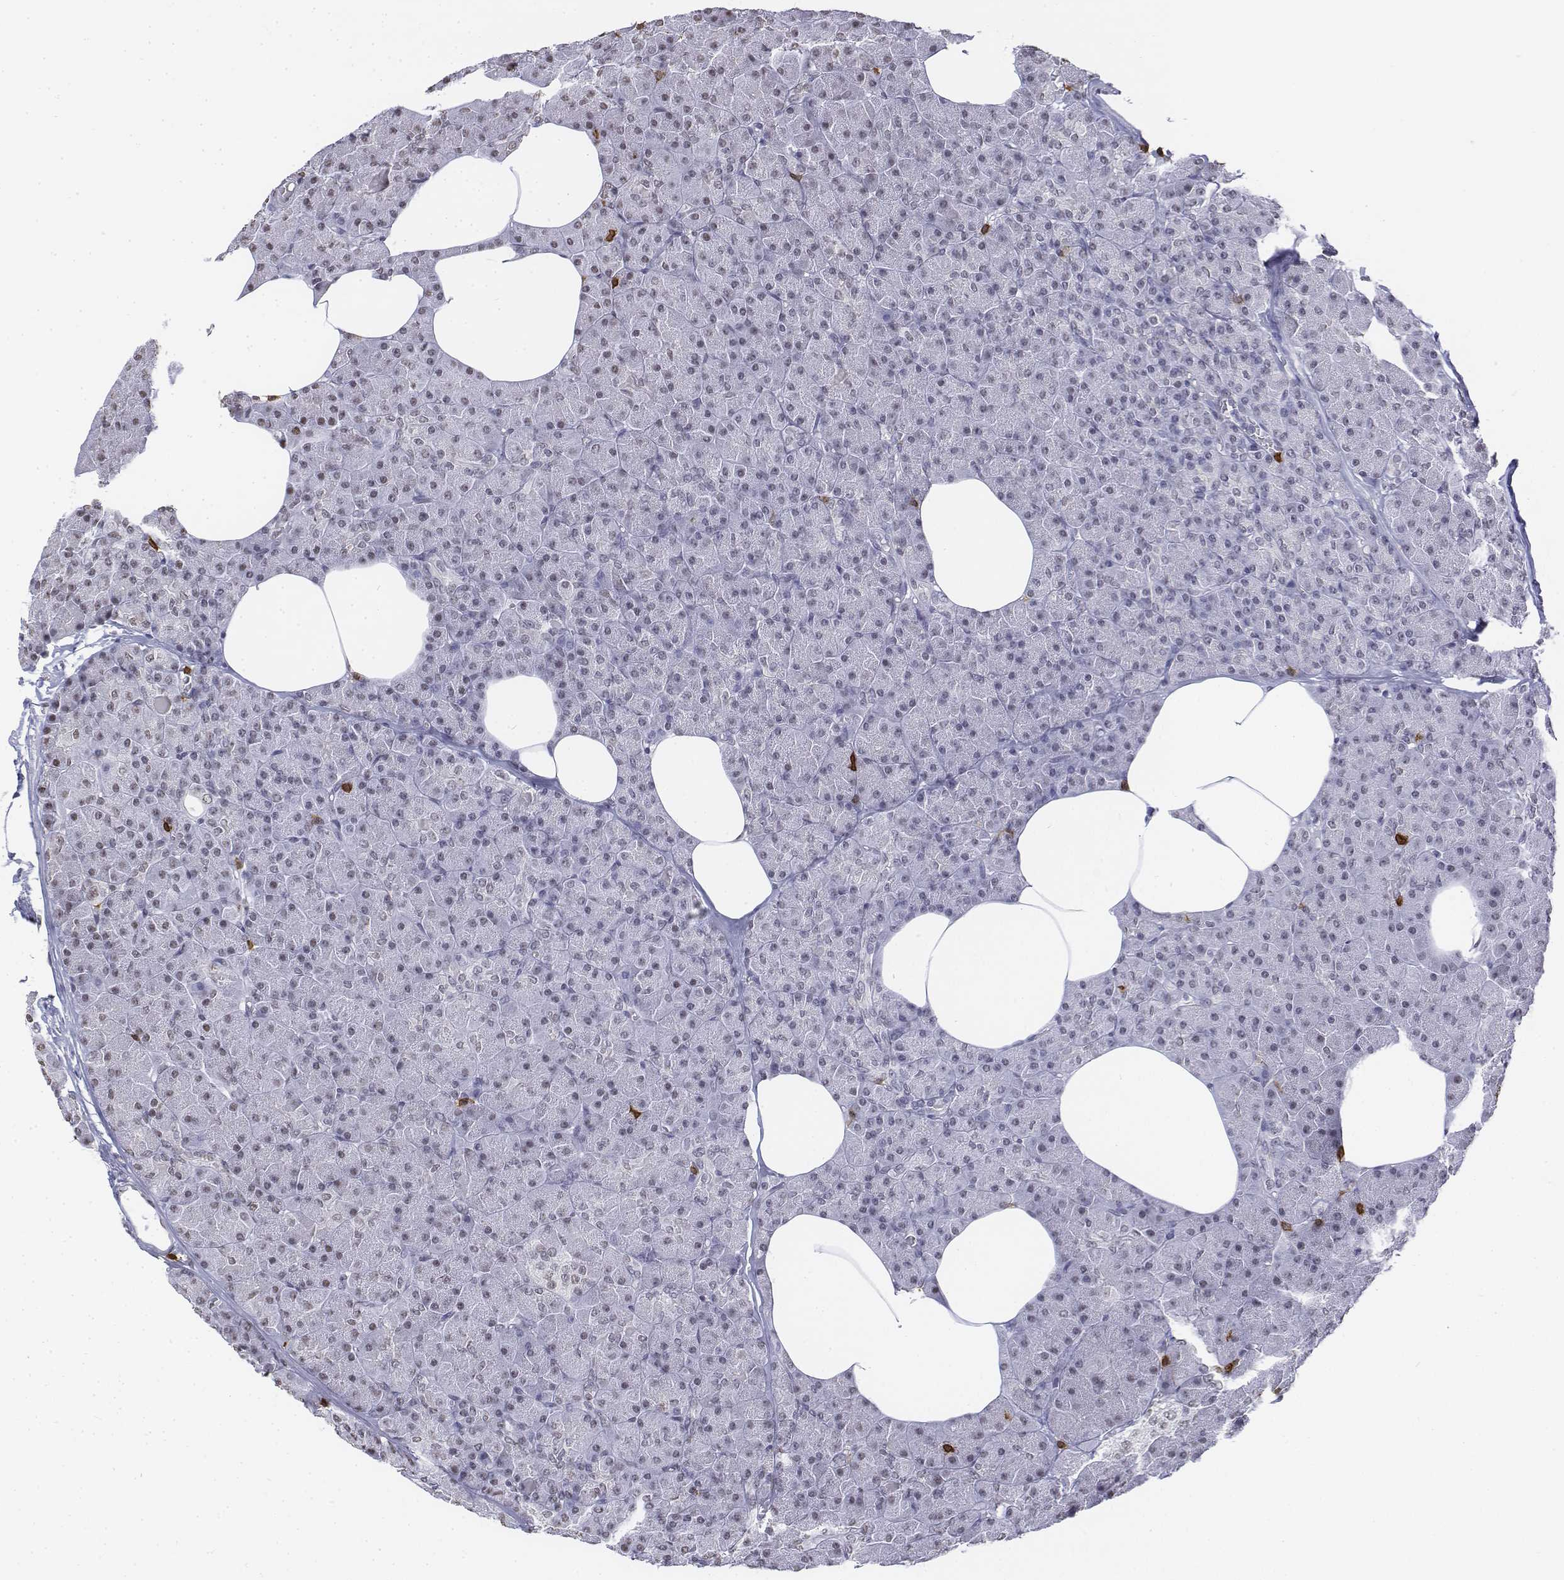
{"staining": {"intensity": "negative", "quantity": "none", "location": "none"}, "tissue": "pancreas", "cell_type": "Exocrine glandular cells", "image_type": "normal", "snomed": [{"axis": "morphology", "description": "Normal tissue, NOS"}, {"axis": "topography", "description": "Pancreas"}], "caption": "Immunohistochemistry of benign human pancreas shows no staining in exocrine glandular cells.", "gene": "CD3E", "patient": {"sex": "female", "age": 45}}